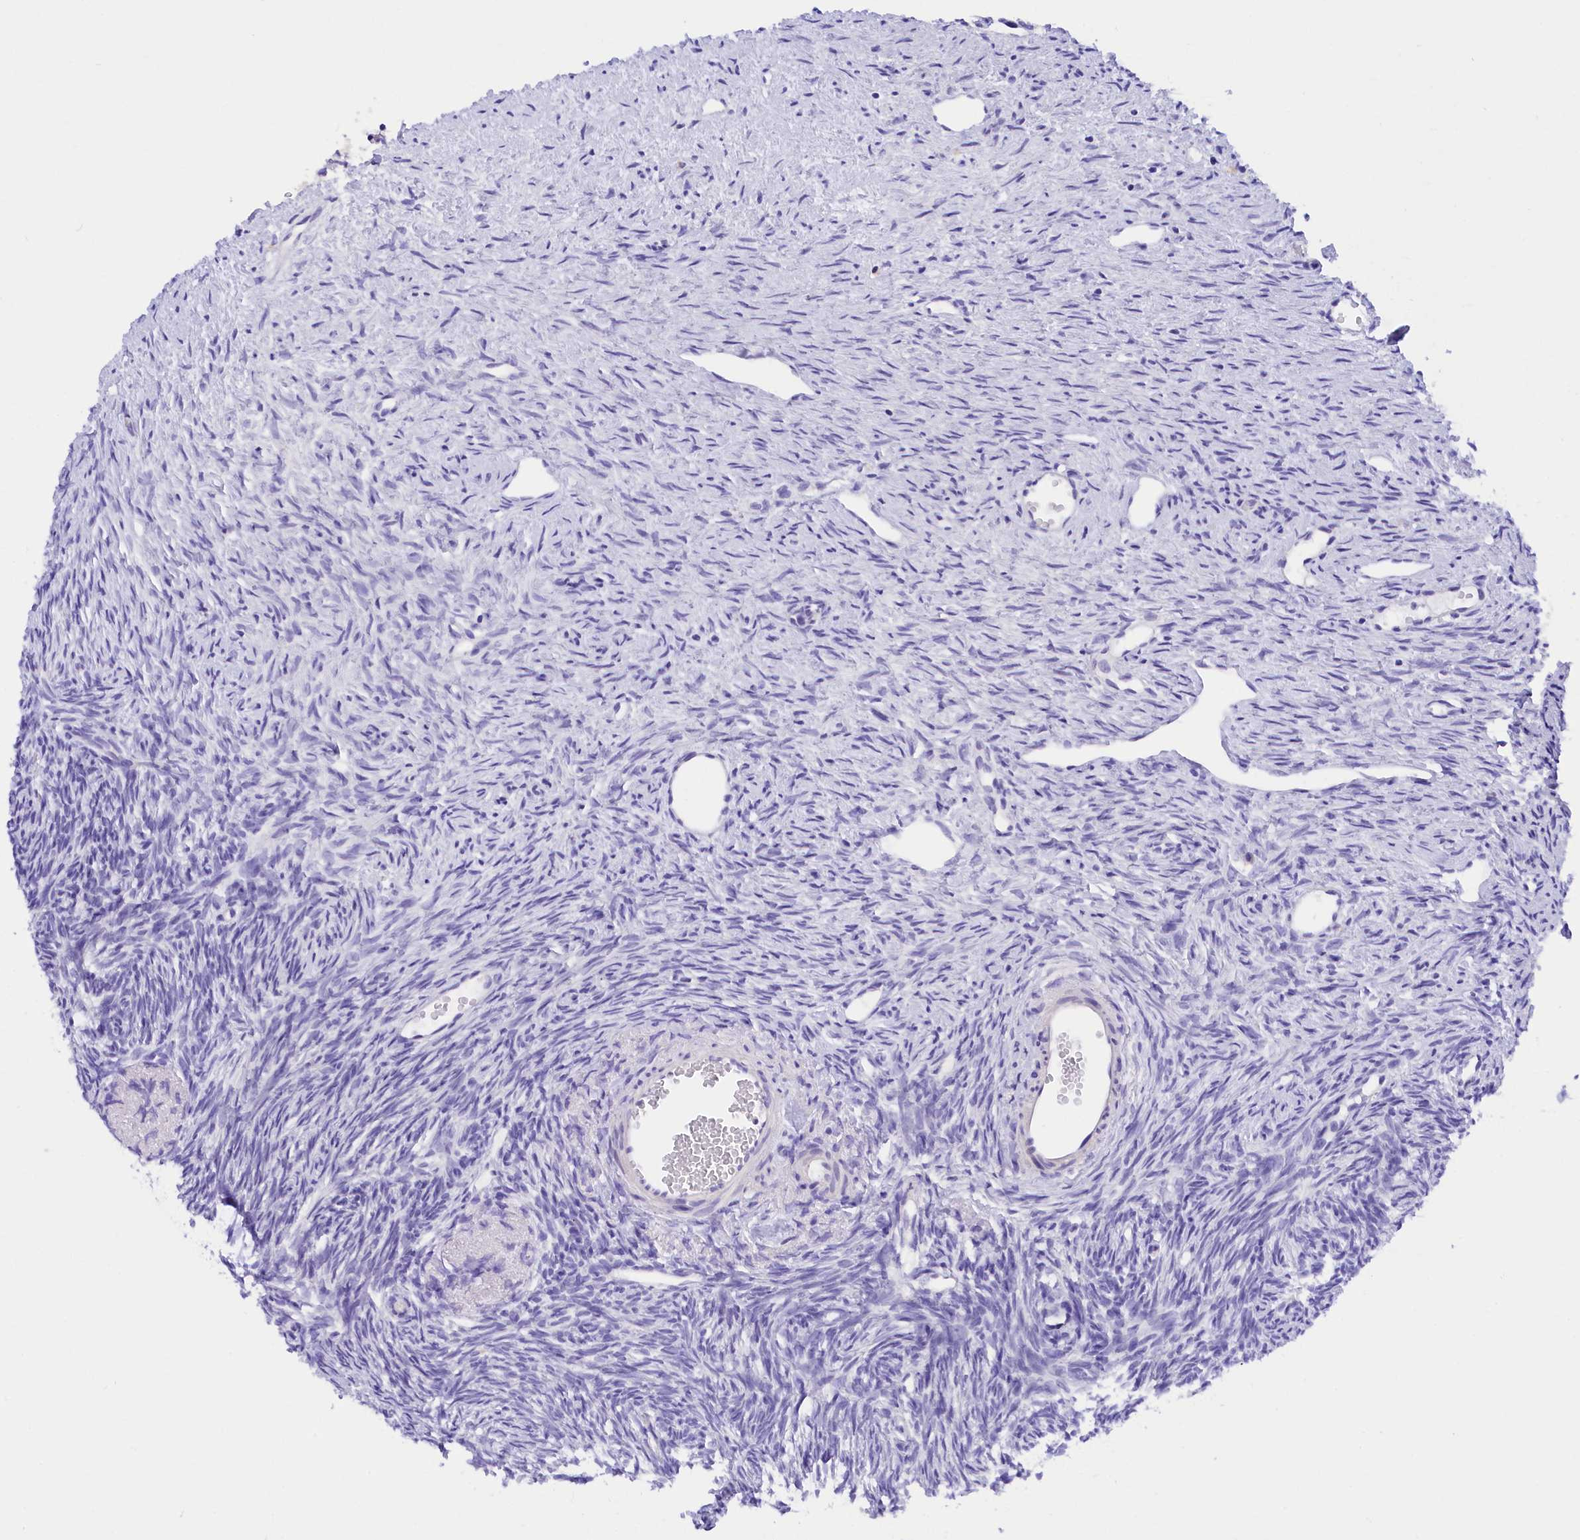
{"staining": {"intensity": "negative", "quantity": "none", "location": "none"}, "tissue": "ovary", "cell_type": "Follicle cells", "image_type": "normal", "snomed": [{"axis": "morphology", "description": "Normal tissue, NOS"}, {"axis": "topography", "description": "Ovary"}], "caption": "An image of human ovary is negative for staining in follicle cells. (DAB immunohistochemistry with hematoxylin counter stain).", "gene": "COL6A5", "patient": {"sex": "female", "age": 51}}